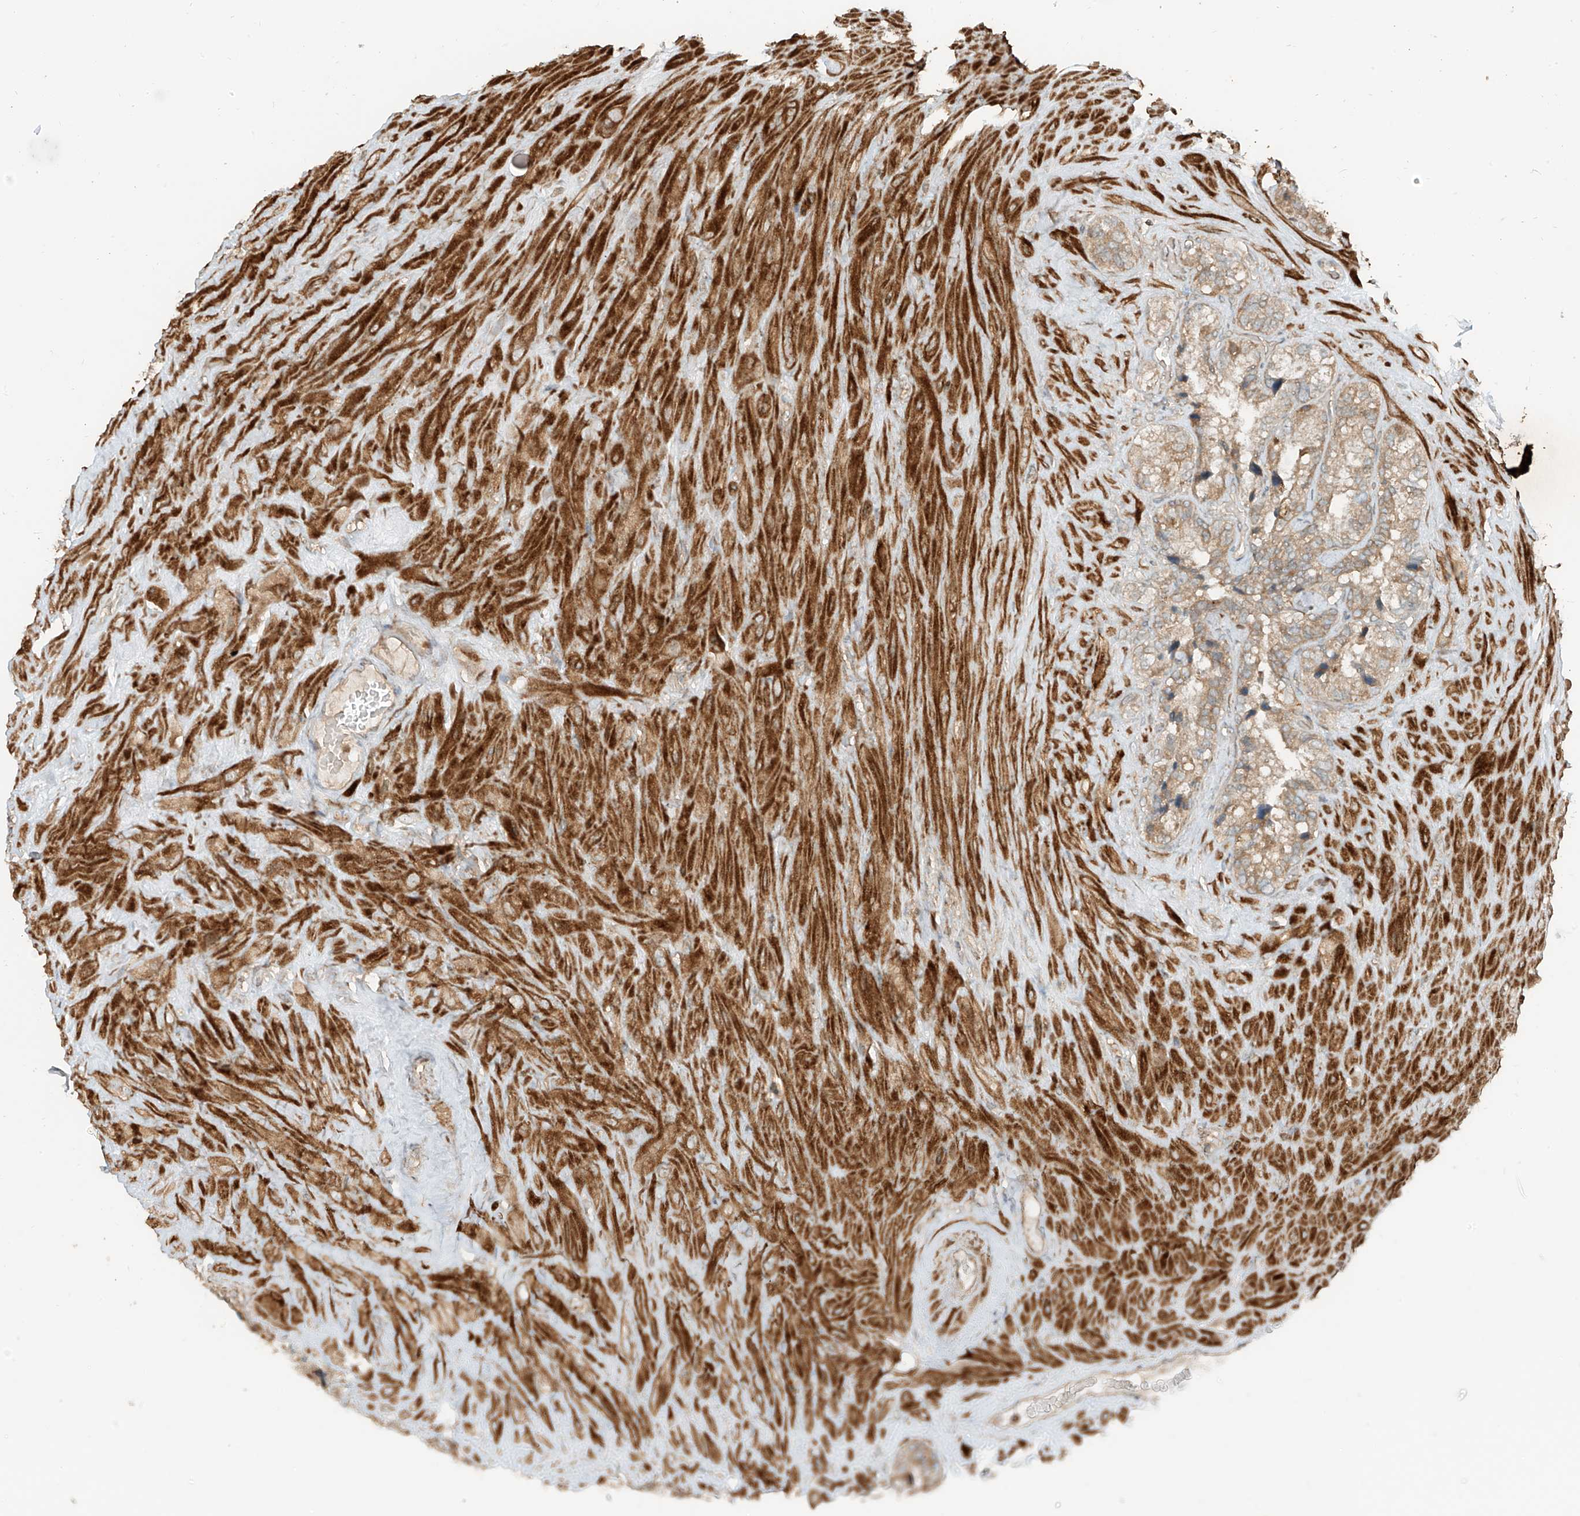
{"staining": {"intensity": "weak", "quantity": ">75%", "location": "cytoplasmic/membranous"}, "tissue": "seminal vesicle", "cell_type": "Glandular cells", "image_type": "normal", "snomed": [{"axis": "morphology", "description": "Normal tissue, NOS"}, {"axis": "topography", "description": "Prostate"}, {"axis": "topography", "description": "Seminal veicle"}], "caption": "Immunohistochemistry of unremarkable seminal vesicle shows low levels of weak cytoplasmic/membranous staining in approximately >75% of glandular cells.", "gene": "ANKZF1", "patient": {"sex": "male", "age": 68}}